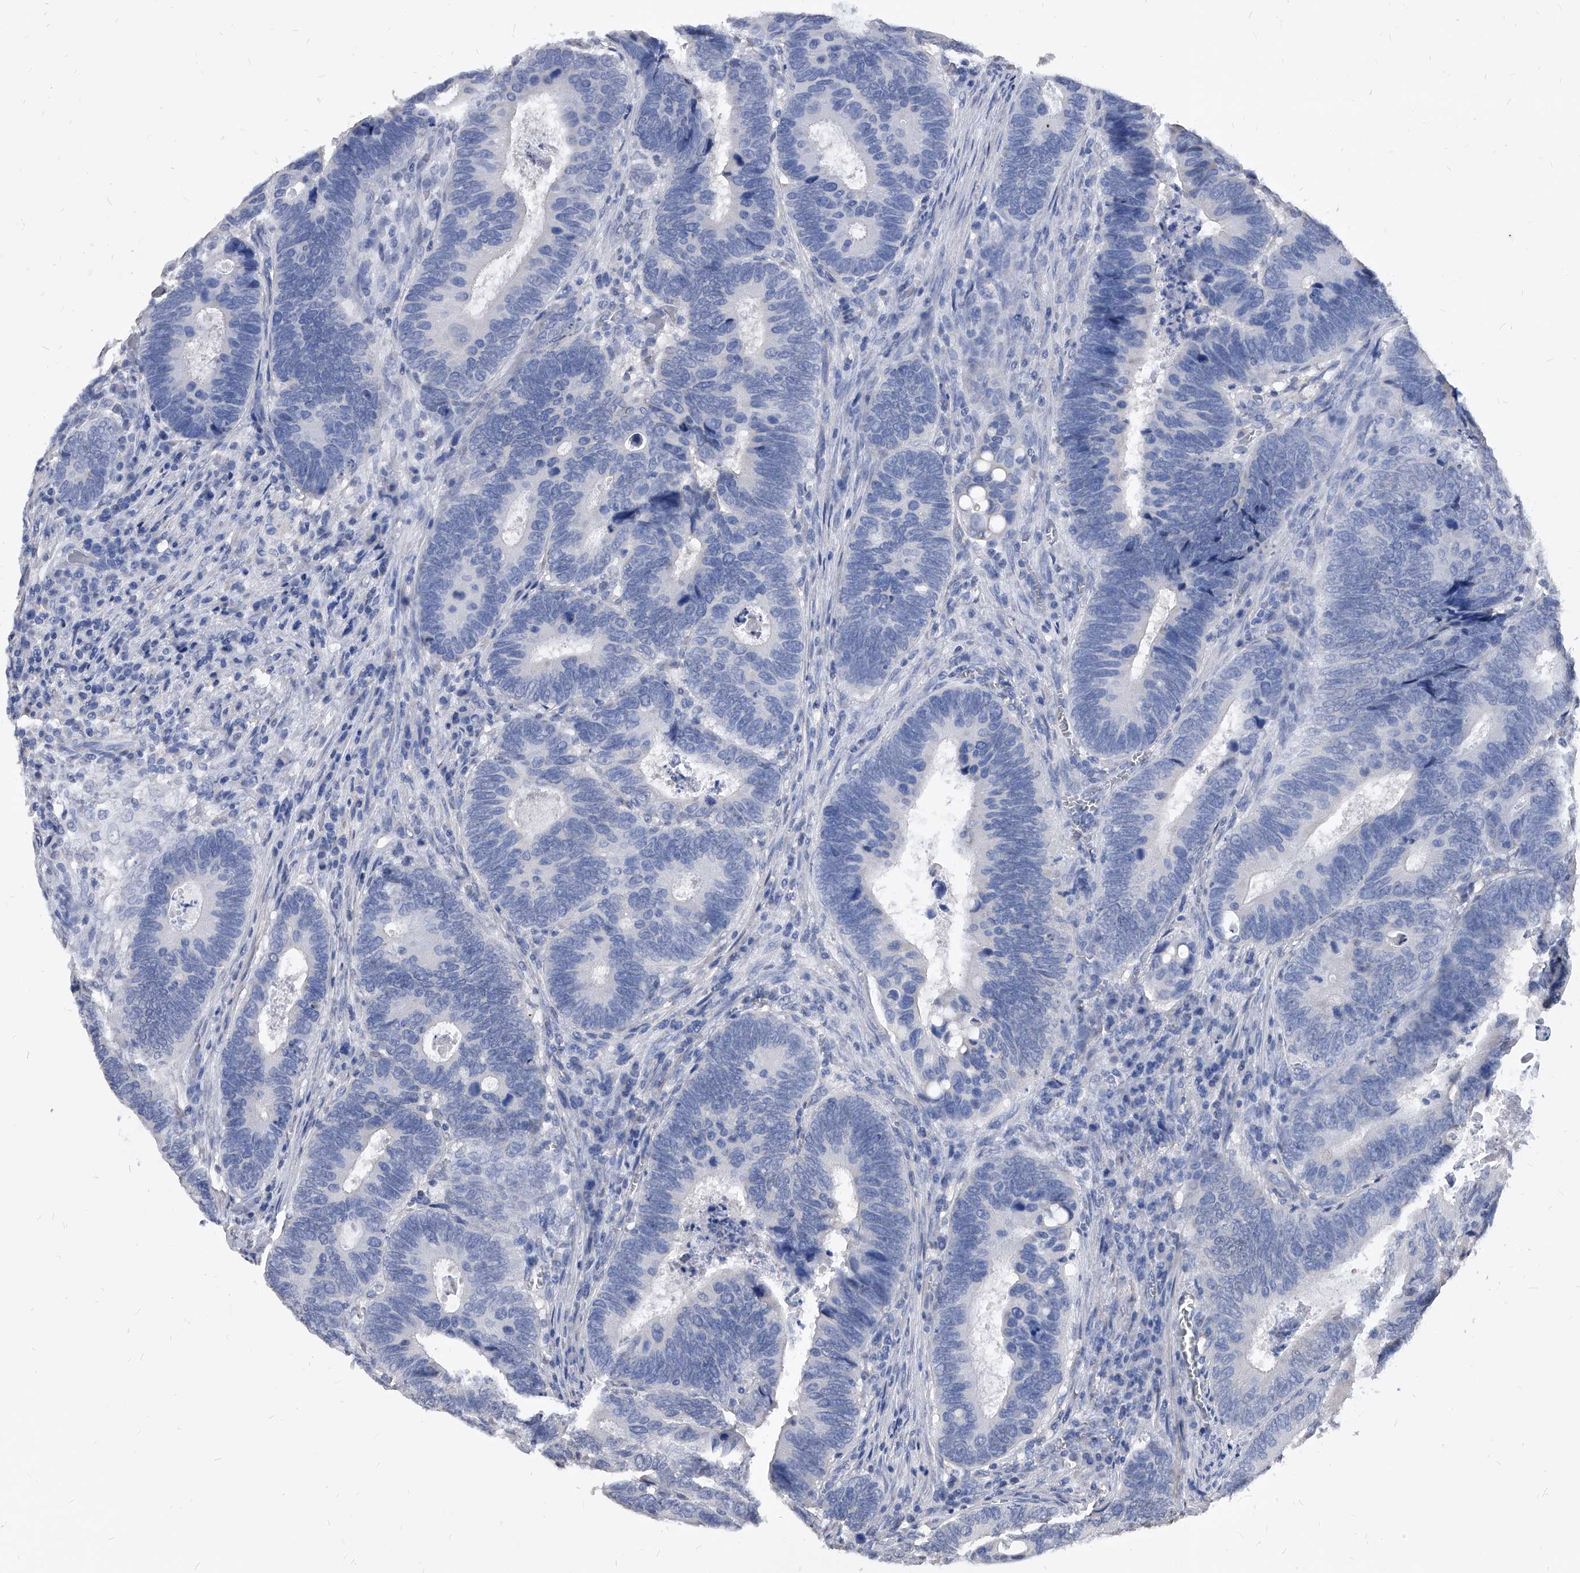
{"staining": {"intensity": "negative", "quantity": "none", "location": "none"}, "tissue": "colorectal cancer", "cell_type": "Tumor cells", "image_type": "cancer", "snomed": [{"axis": "morphology", "description": "Adenocarcinoma, NOS"}, {"axis": "topography", "description": "Colon"}], "caption": "Immunohistochemical staining of colorectal cancer demonstrates no significant staining in tumor cells.", "gene": "DUSP22", "patient": {"sex": "male", "age": 72}}